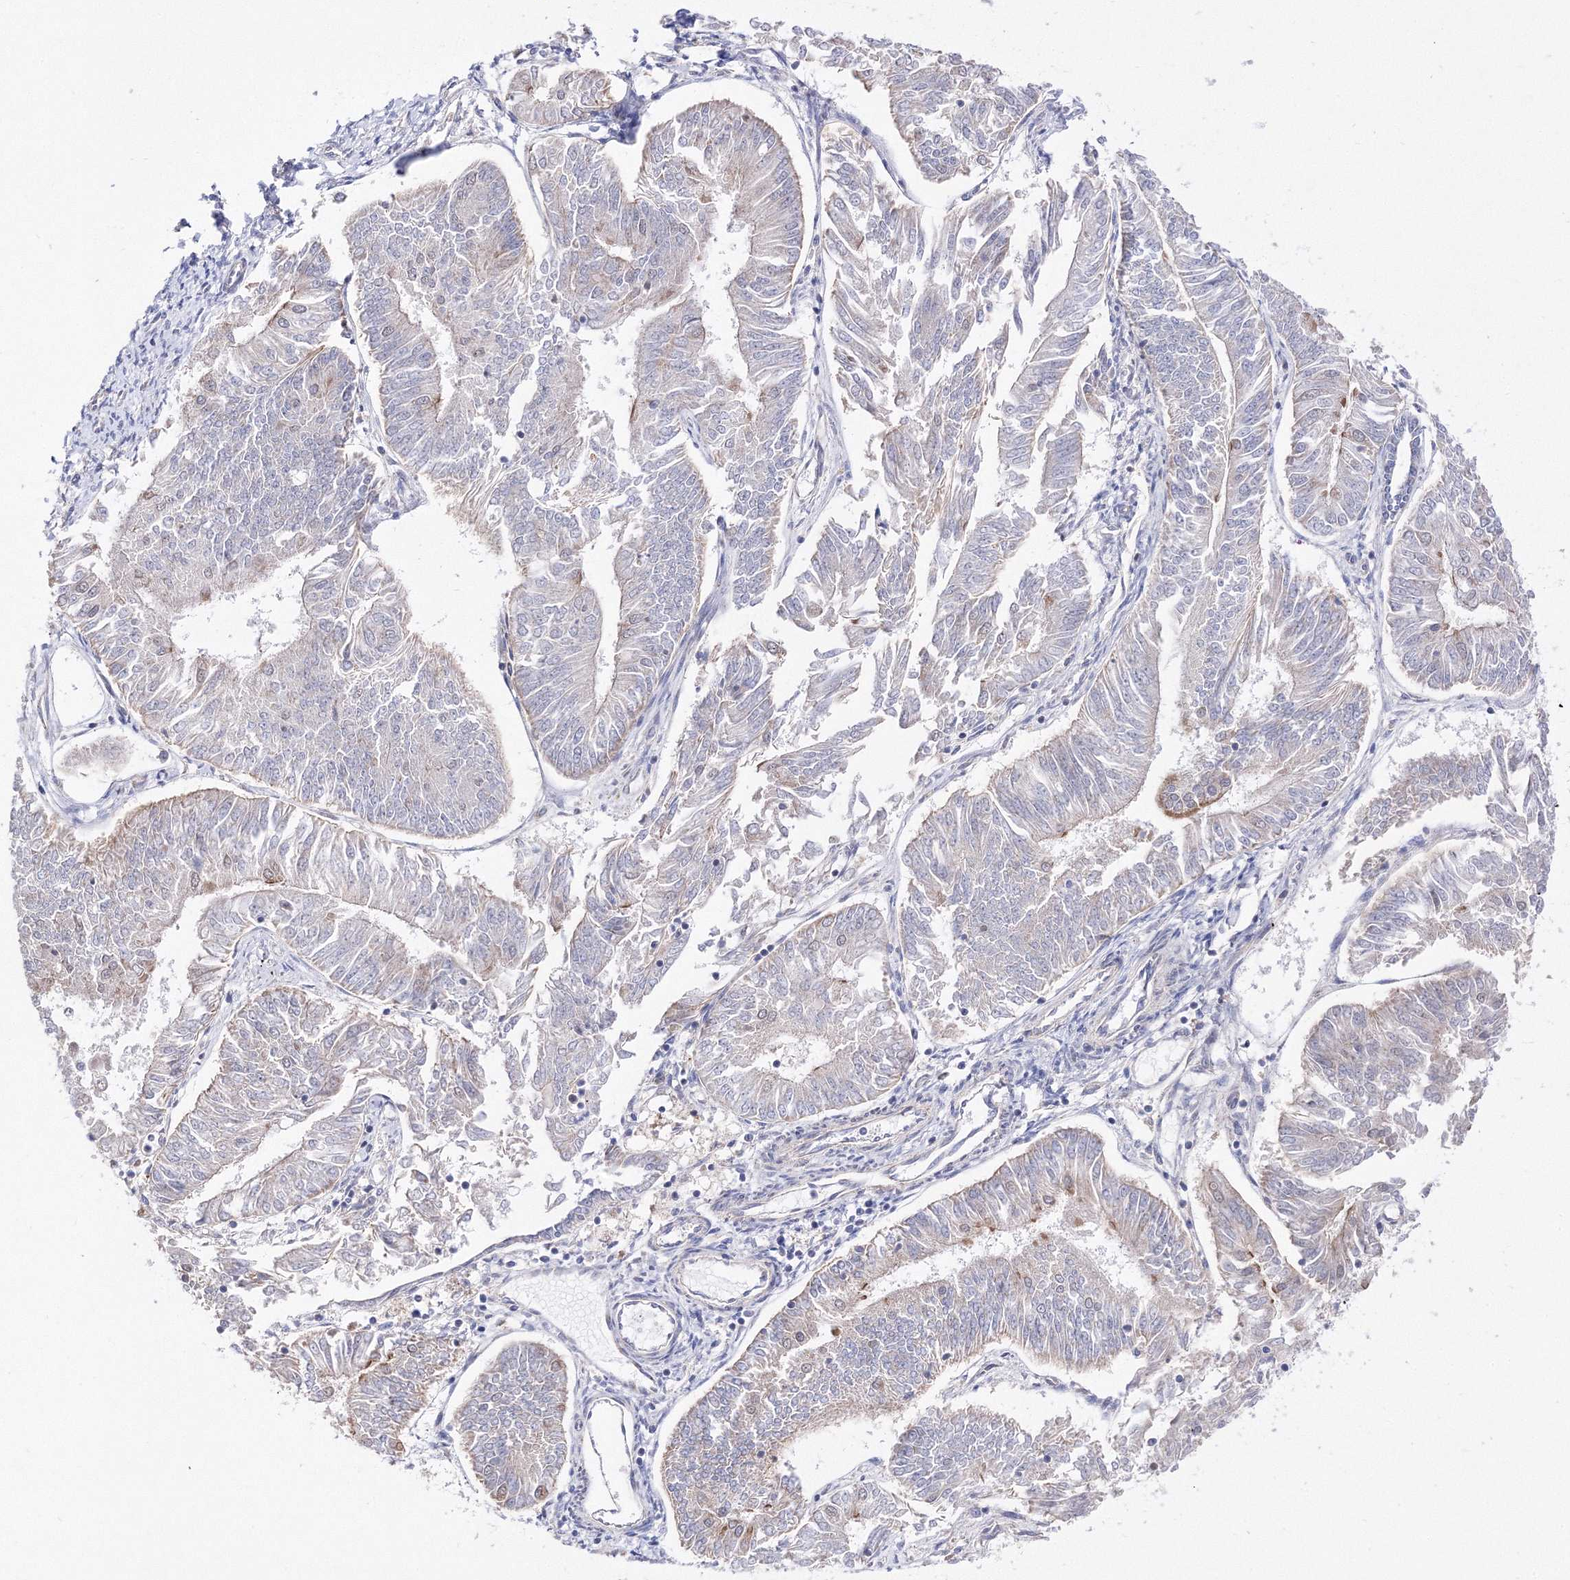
{"staining": {"intensity": "weak", "quantity": "<25%", "location": "cytoplasmic/membranous"}, "tissue": "endometrial cancer", "cell_type": "Tumor cells", "image_type": "cancer", "snomed": [{"axis": "morphology", "description": "Adenocarcinoma, NOS"}, {"axis": "topography", "description": "Endometrium"}], "caption": "This is an immunohistochemistry photomicrograph of endometrial cancer (adenocarcinoma). There is no positivity in tumor cells.", "gene": "DALRD3", "patient": {"sex": "female", "age": 58}}